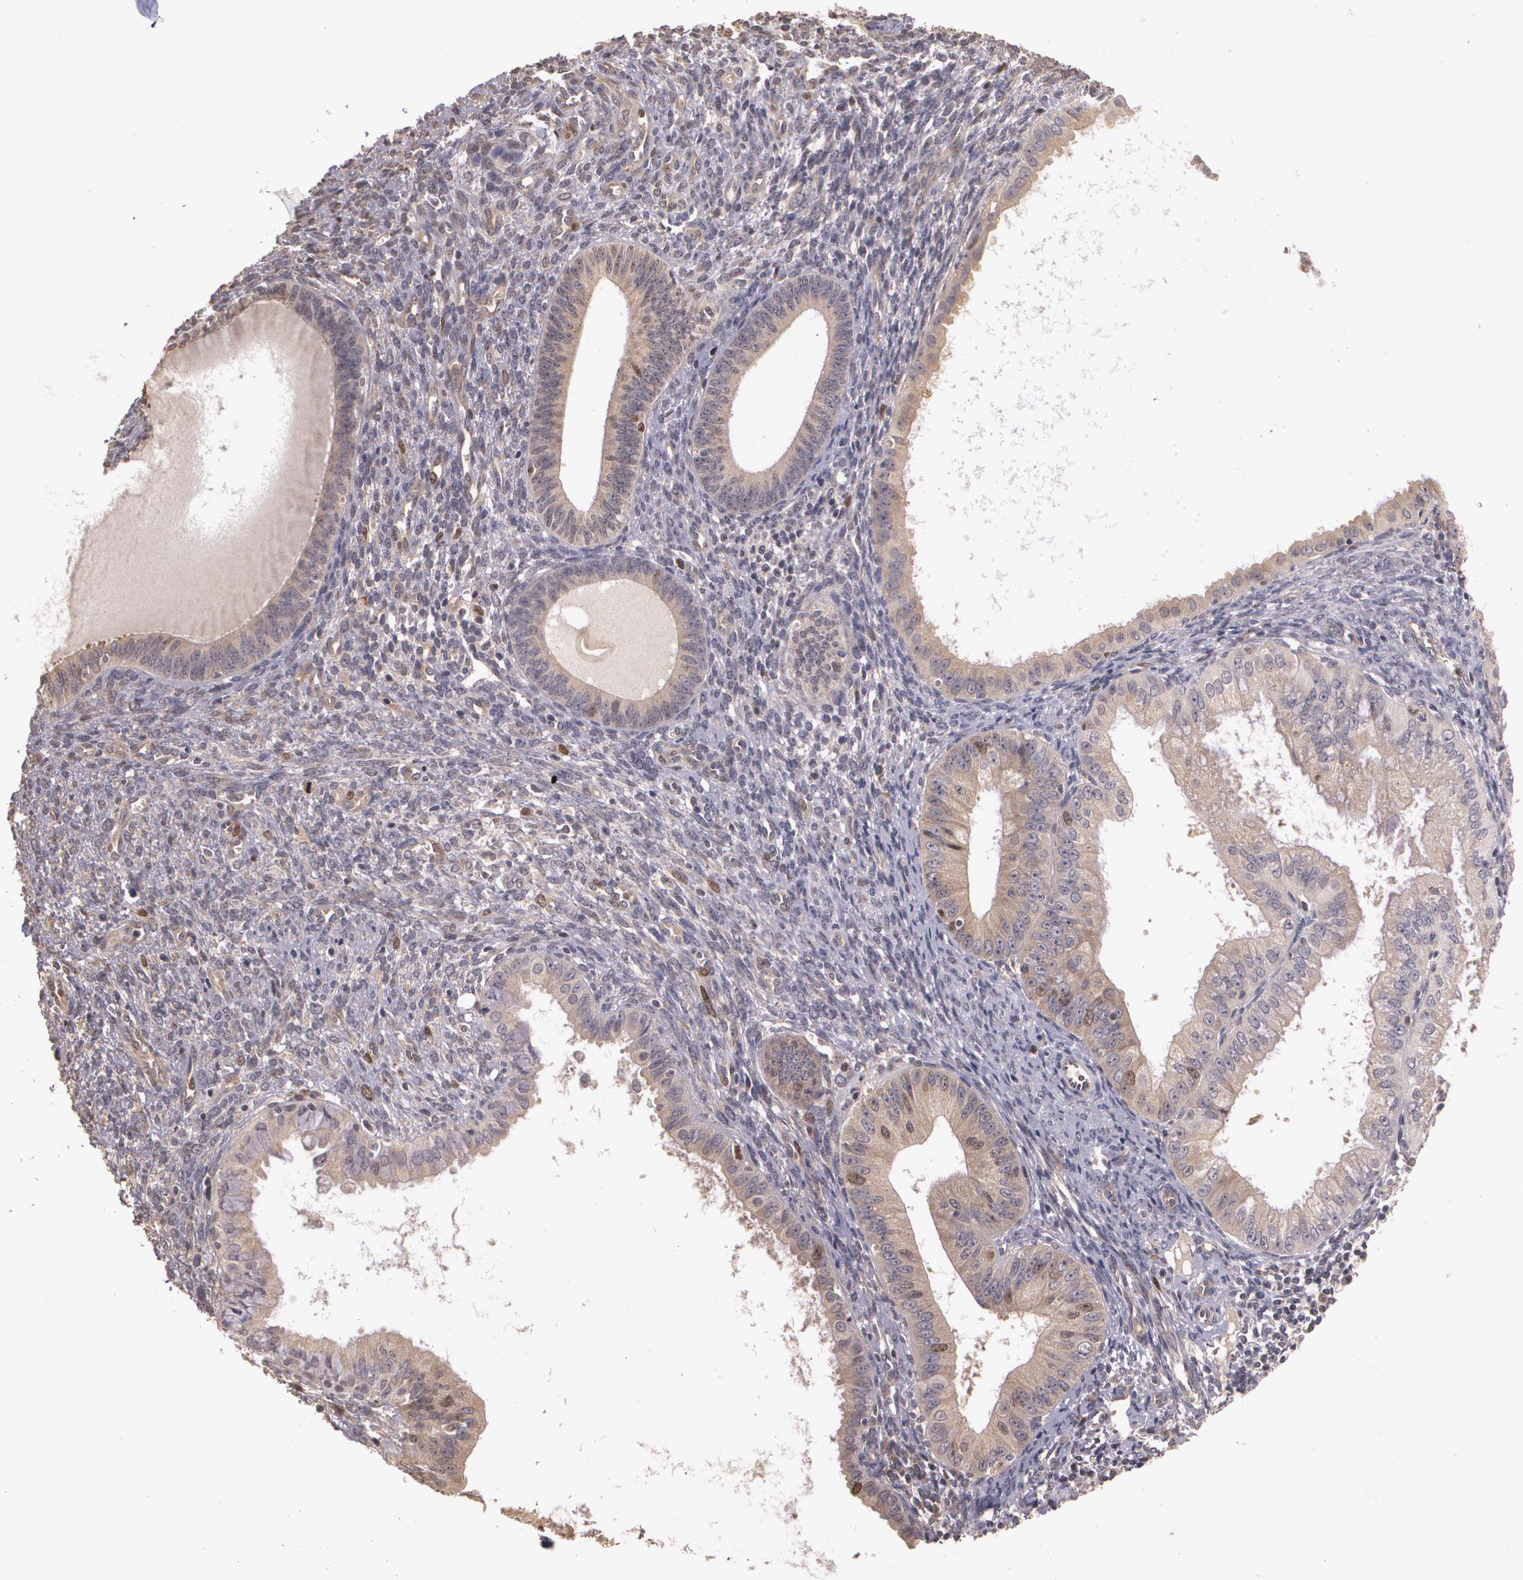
{"staining": {"intensity": "weak", "quantity": ">75%", "location": "cytoplasmic/membranous,nuclear"}, "tissue": "endometrial cancer", "cell_type": "Tumor cells", "image_type": "cancer", "snomed": [{"axis": "morphology", "description": "Adenocarcinoma, NOS"}, {"axis": "topography", "description": "Endometrium"}], "caption": "Endometrial cancer (adenocarcinoma) stained with DAB immunohistochemistry shows low levels of weak cytoplasmic/membranous and nuclear staining in about >75% of tumor cells. Using DAB (3,3'-diaminobenzidine) (brown) and hematoxylin (blue) stains, captured at high magnification using brightfield microscopy.", "gene": "BRCA1", "patient": {"sex": "female", "age": 76}}